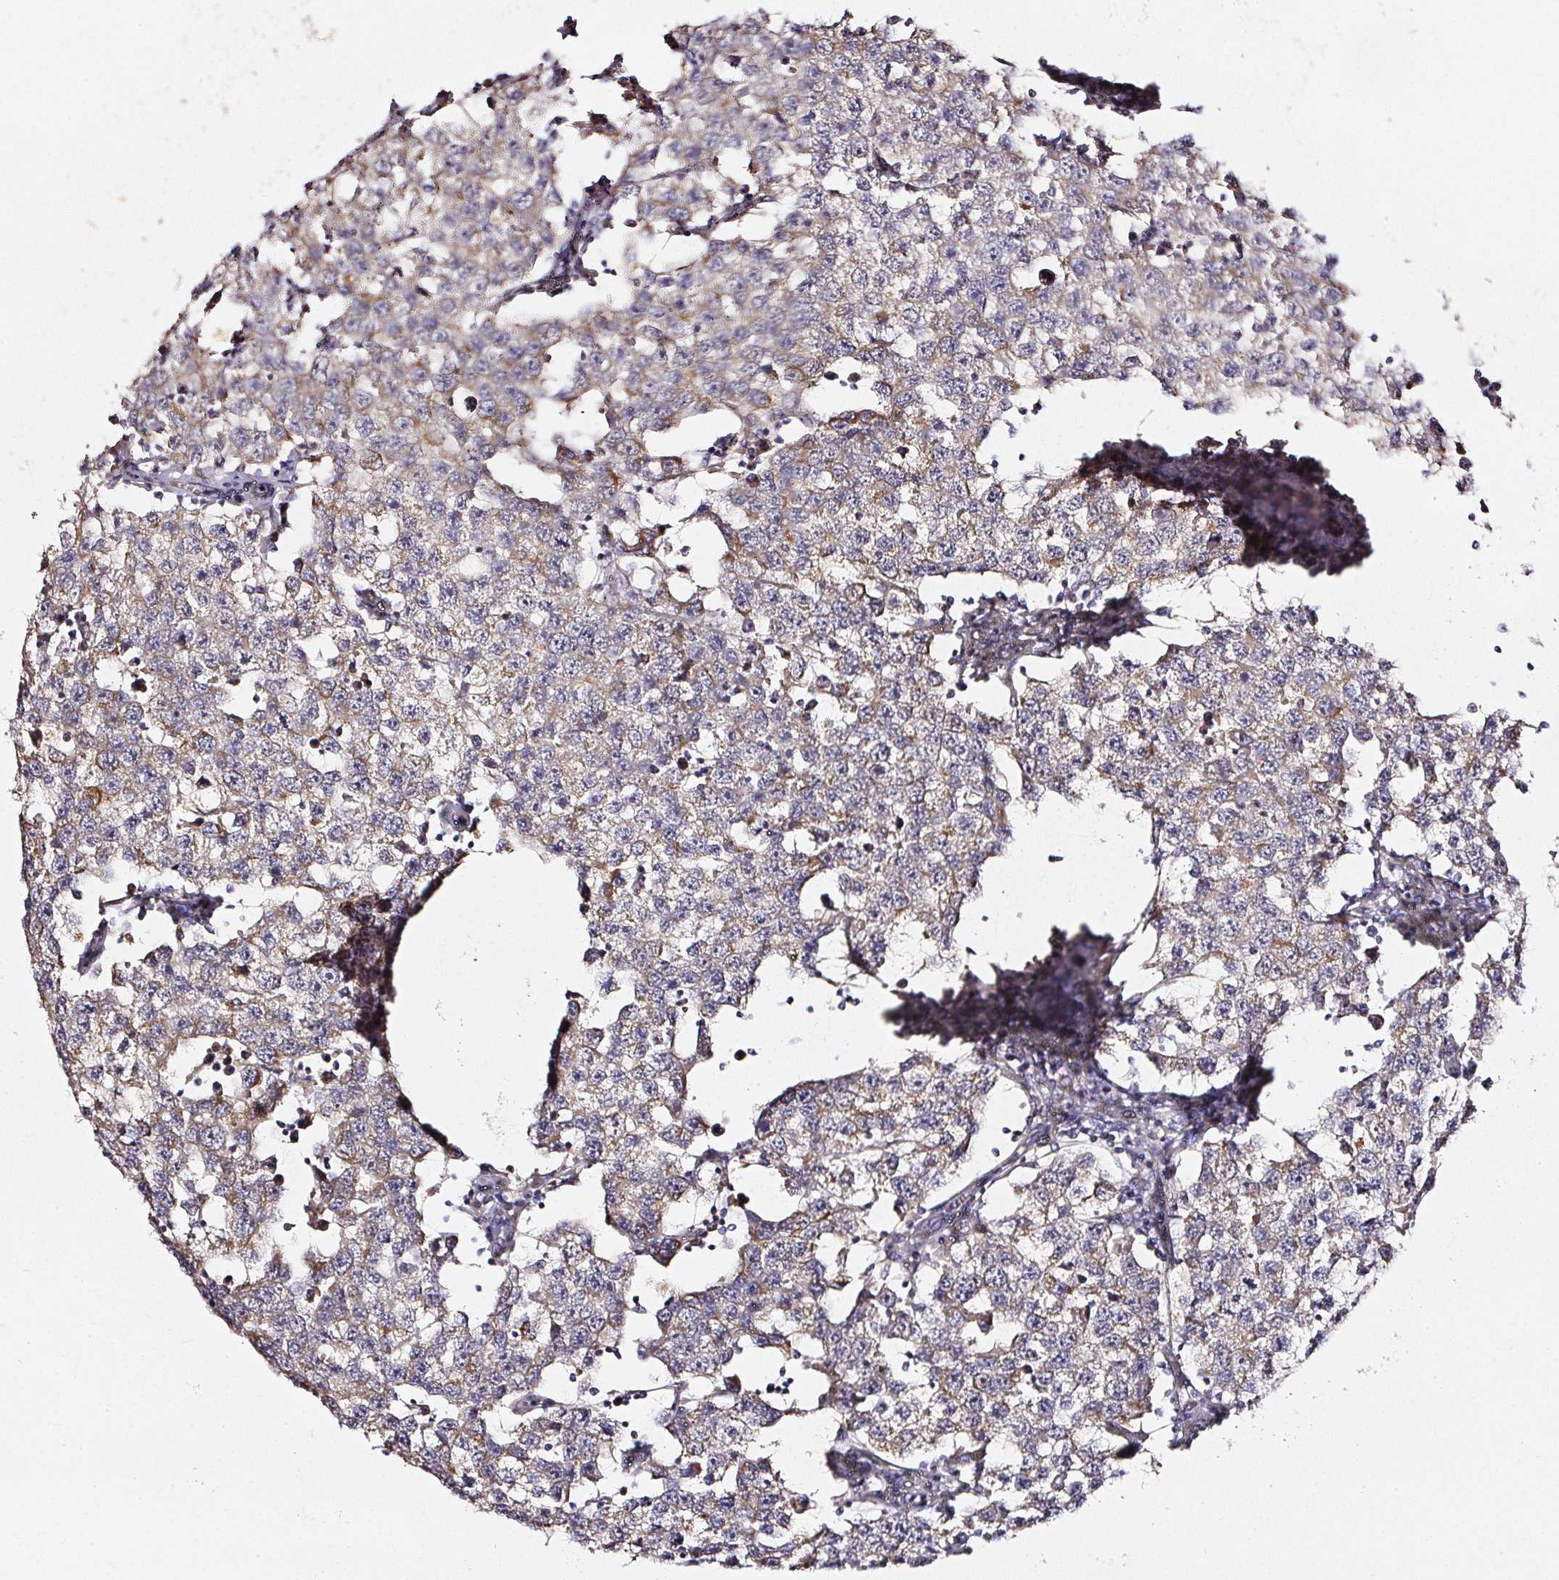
{"staining": {"intensity": "weak", "quantity": ">75%", "location": "cytoplasmic/membranous"}, "tissue": "testis cancer", "cell_type": "Tumor cells", "image_type": "cancer", "snomed": [{"axis": "morphology", "description": "Seminoma, NOS"}, {"axis": "topography", "description": "Testis"}], "caption": "Brown immunohistochemical staining in human testis cancer (seminoma) reveals weak cytoplasmic/membranous positivity in about >75% of tumor cells.", "gene": "NTRK1", "patient": {"sex": "male", "age": 34}}